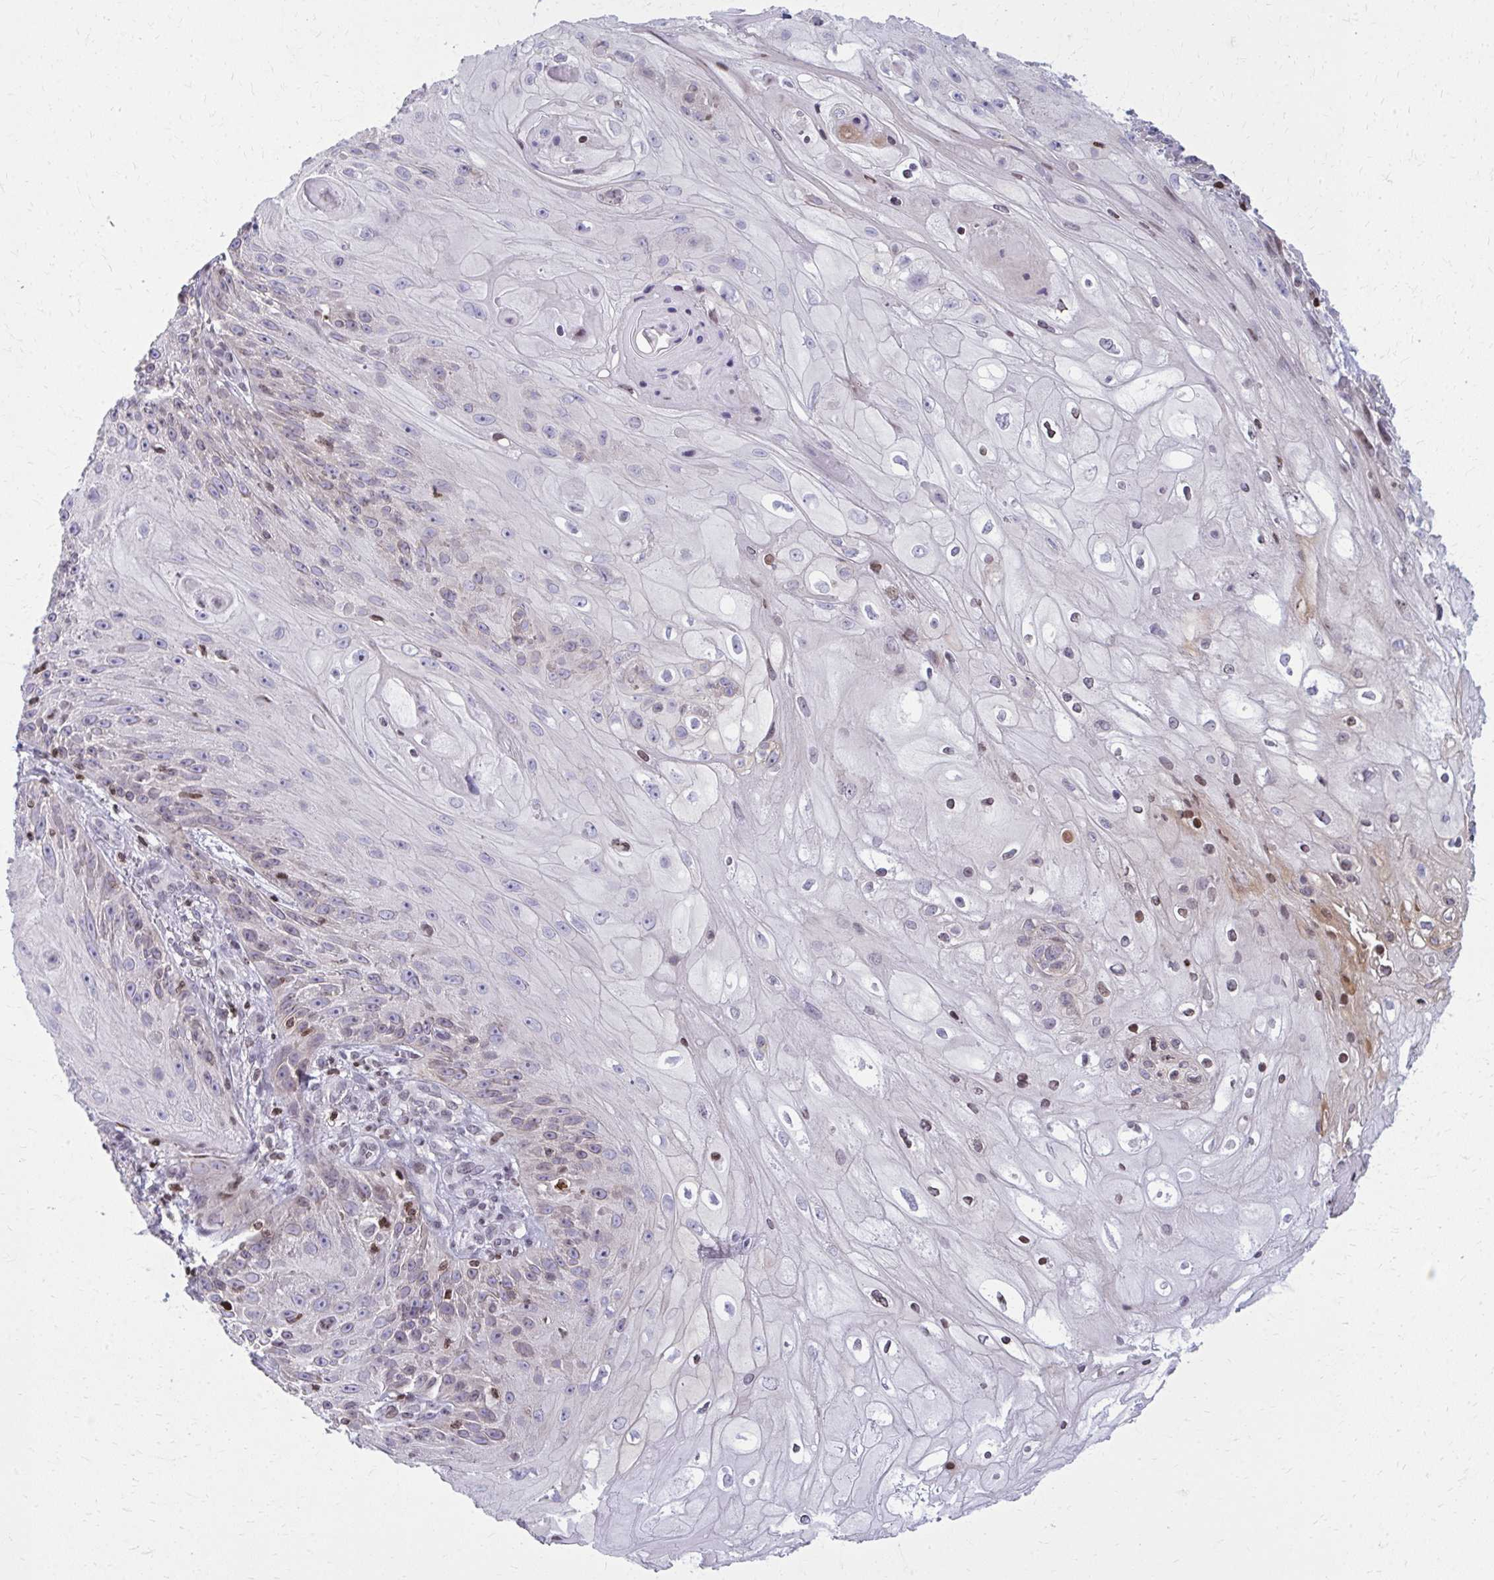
{"staining": {"intensity": "weak", "quantity": "<25%", "location": "nuclear"}, "tissue": "skin cancer", "cell_type": "Tumor cells", "image_type": "cancer", "snomed": [{"axis": "morphology", "description": "Squamous cell carcinoma, NOS"}, {"axis": "topography", "description": "Skin"}, {"axis": "topography", "description": "Vulva"}], "caption": "Human skin squamous cell carcinoma stained for a protein using immunohistochemistry (IHC) reveals no expression in tumor cells.", "gene": "AP5M1", "patient": {"sex": "female", "age": 76}}